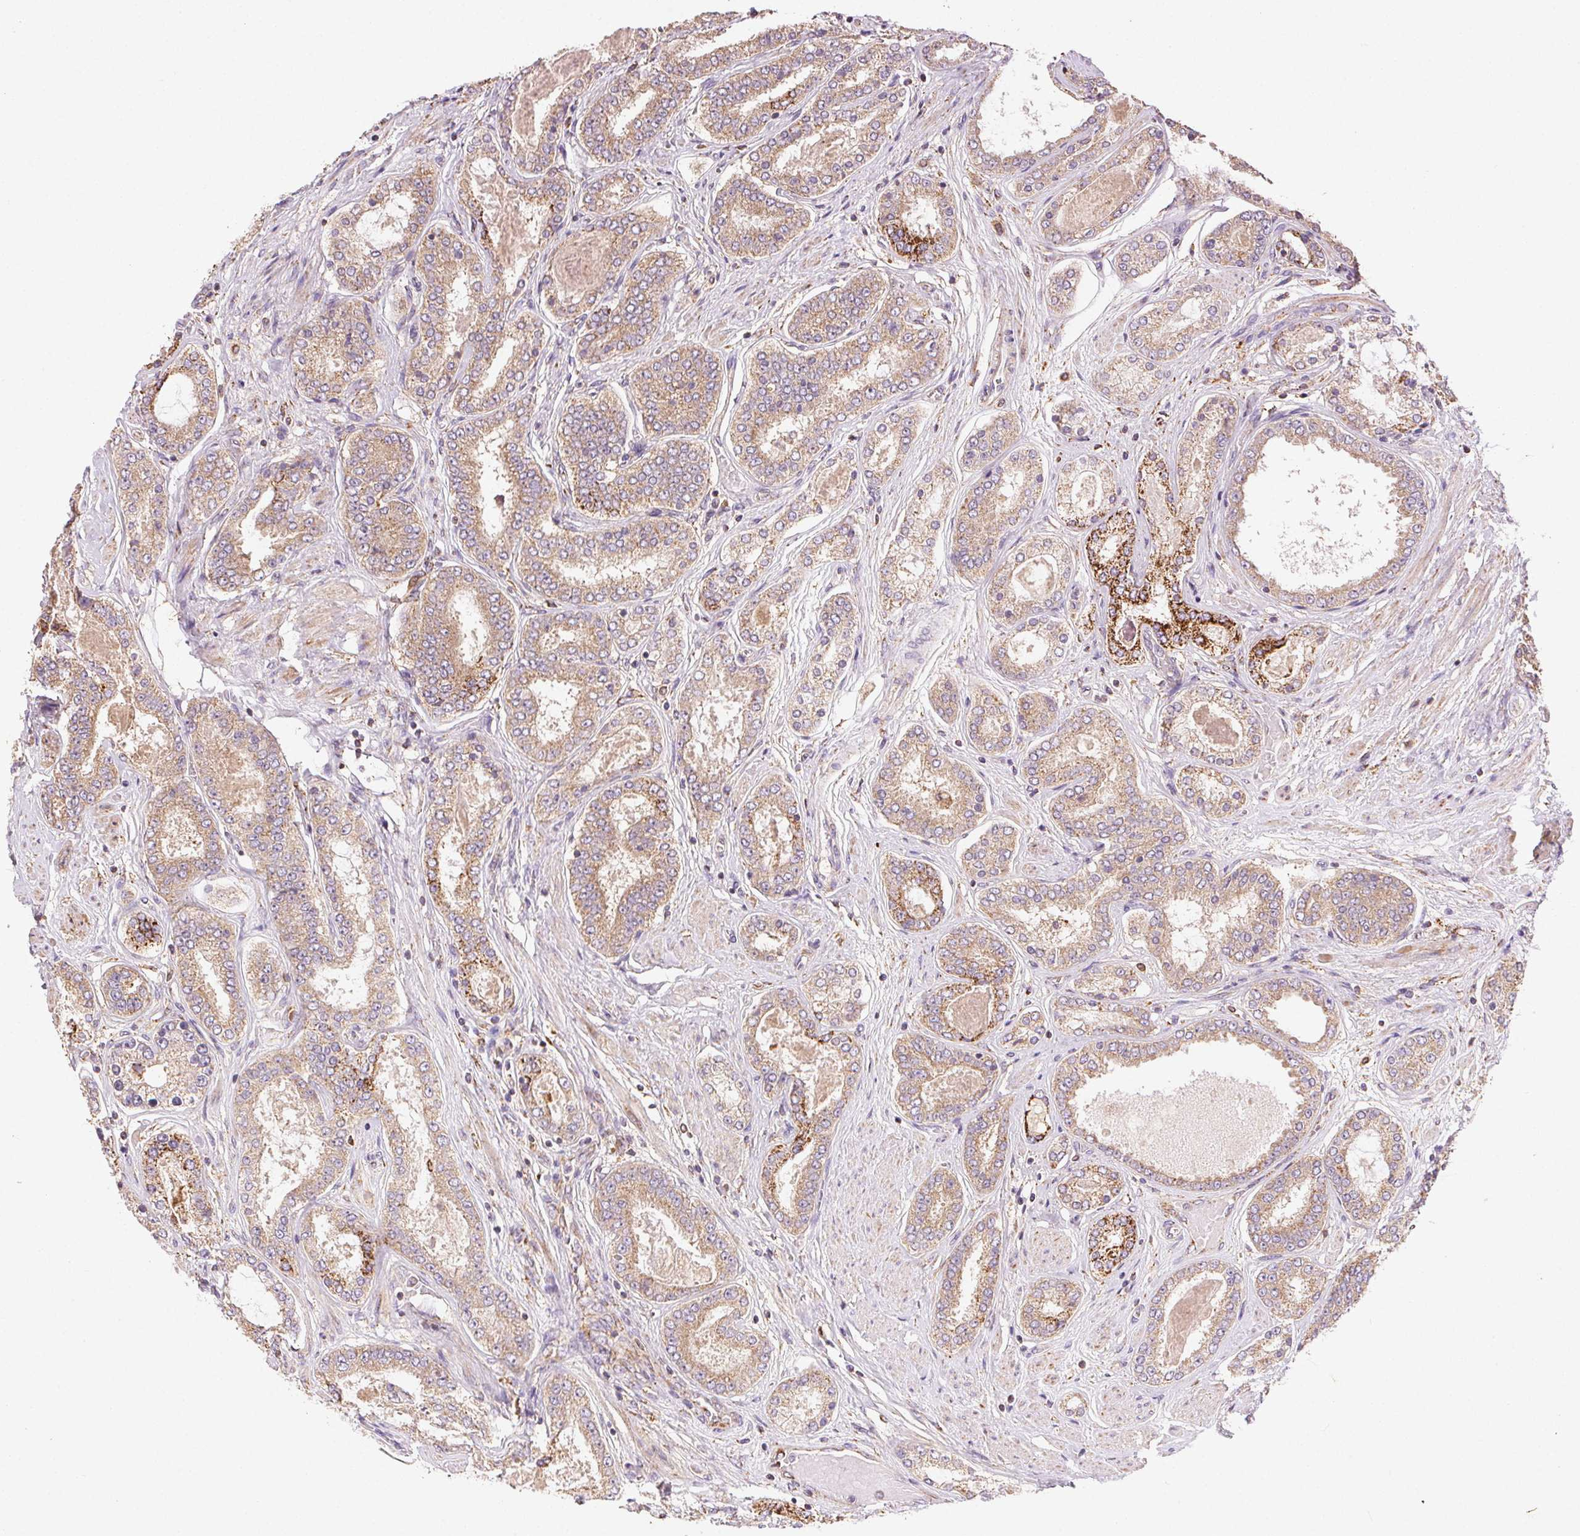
{"staining": {"intensity": "strong", "quantity": "<25%", "location": "cytoplasmic/membranous"}, "tissue": "prostate cancer", "cell_type": "Tumor cells", "image_type": "cancer", "snomed": [{"axis": "morphology", "description": "Adenocarcinoma, High grade"}, {"axis": "topography", "description": "Prostate"}], "caption": "Human prostate cancer (adenocarcinoma (high-grade)) stained with a protein marker displays strong staining in tumor cells.", "gene": "FNBP1L", "patient": {"sex": "male", "age": 63}}